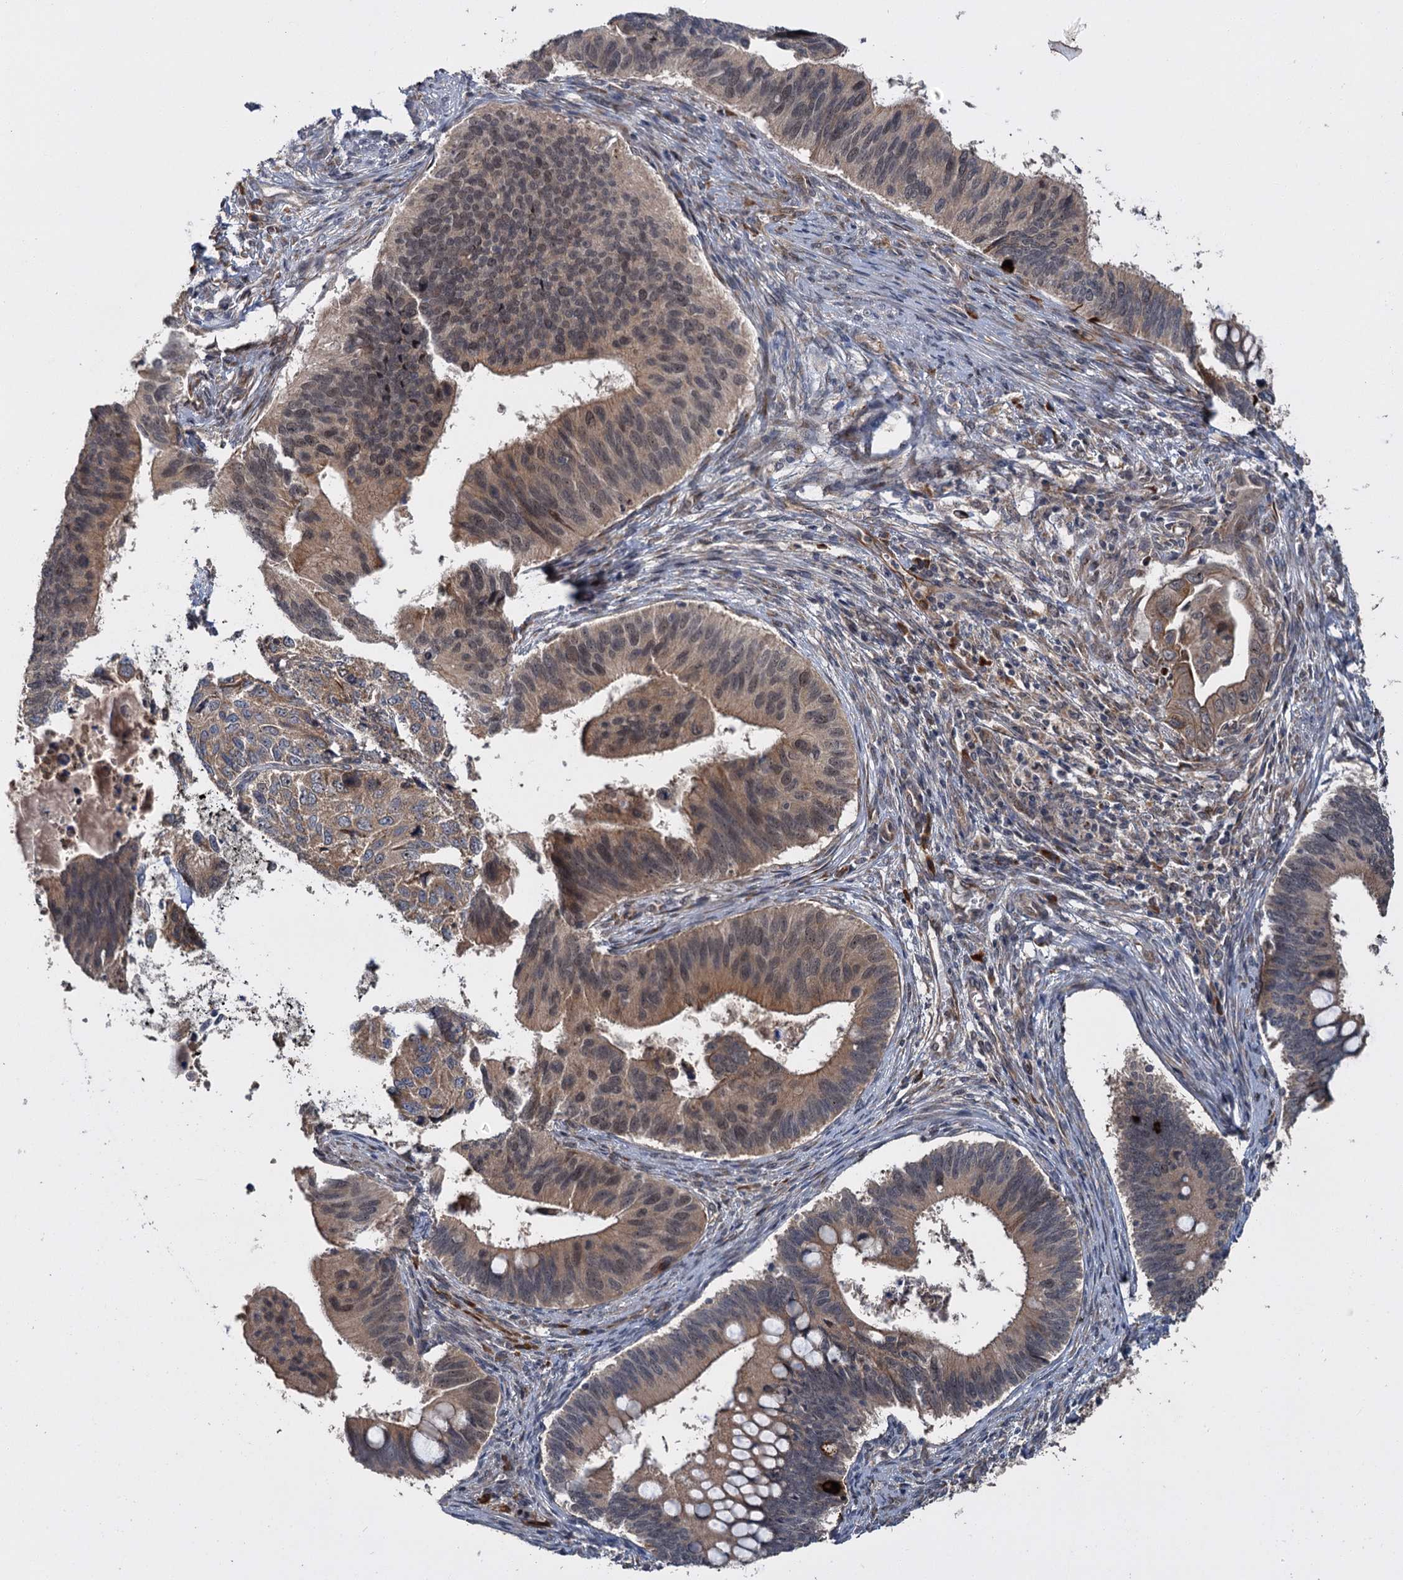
{"staining": {"intensity": "weak", "quantity": "25%-75%", "location": "cytoplasmic/membranous"}, "tissue": "cervical cancer", "cell_type": "Tumor cells", "image_type": "cancer", "snomed": [{"axis": "morphology", "description": "Adenocarcinoma, NOS"}, {"axis": "topography", "description": "Cervix"}], "caption": "Cervical cancer stained for a protein reveals weak cytoplasmic/membranous positivity in tumor cells.", "gene": "KANSL2", "patient": {"sex": "female", "age": 42}}